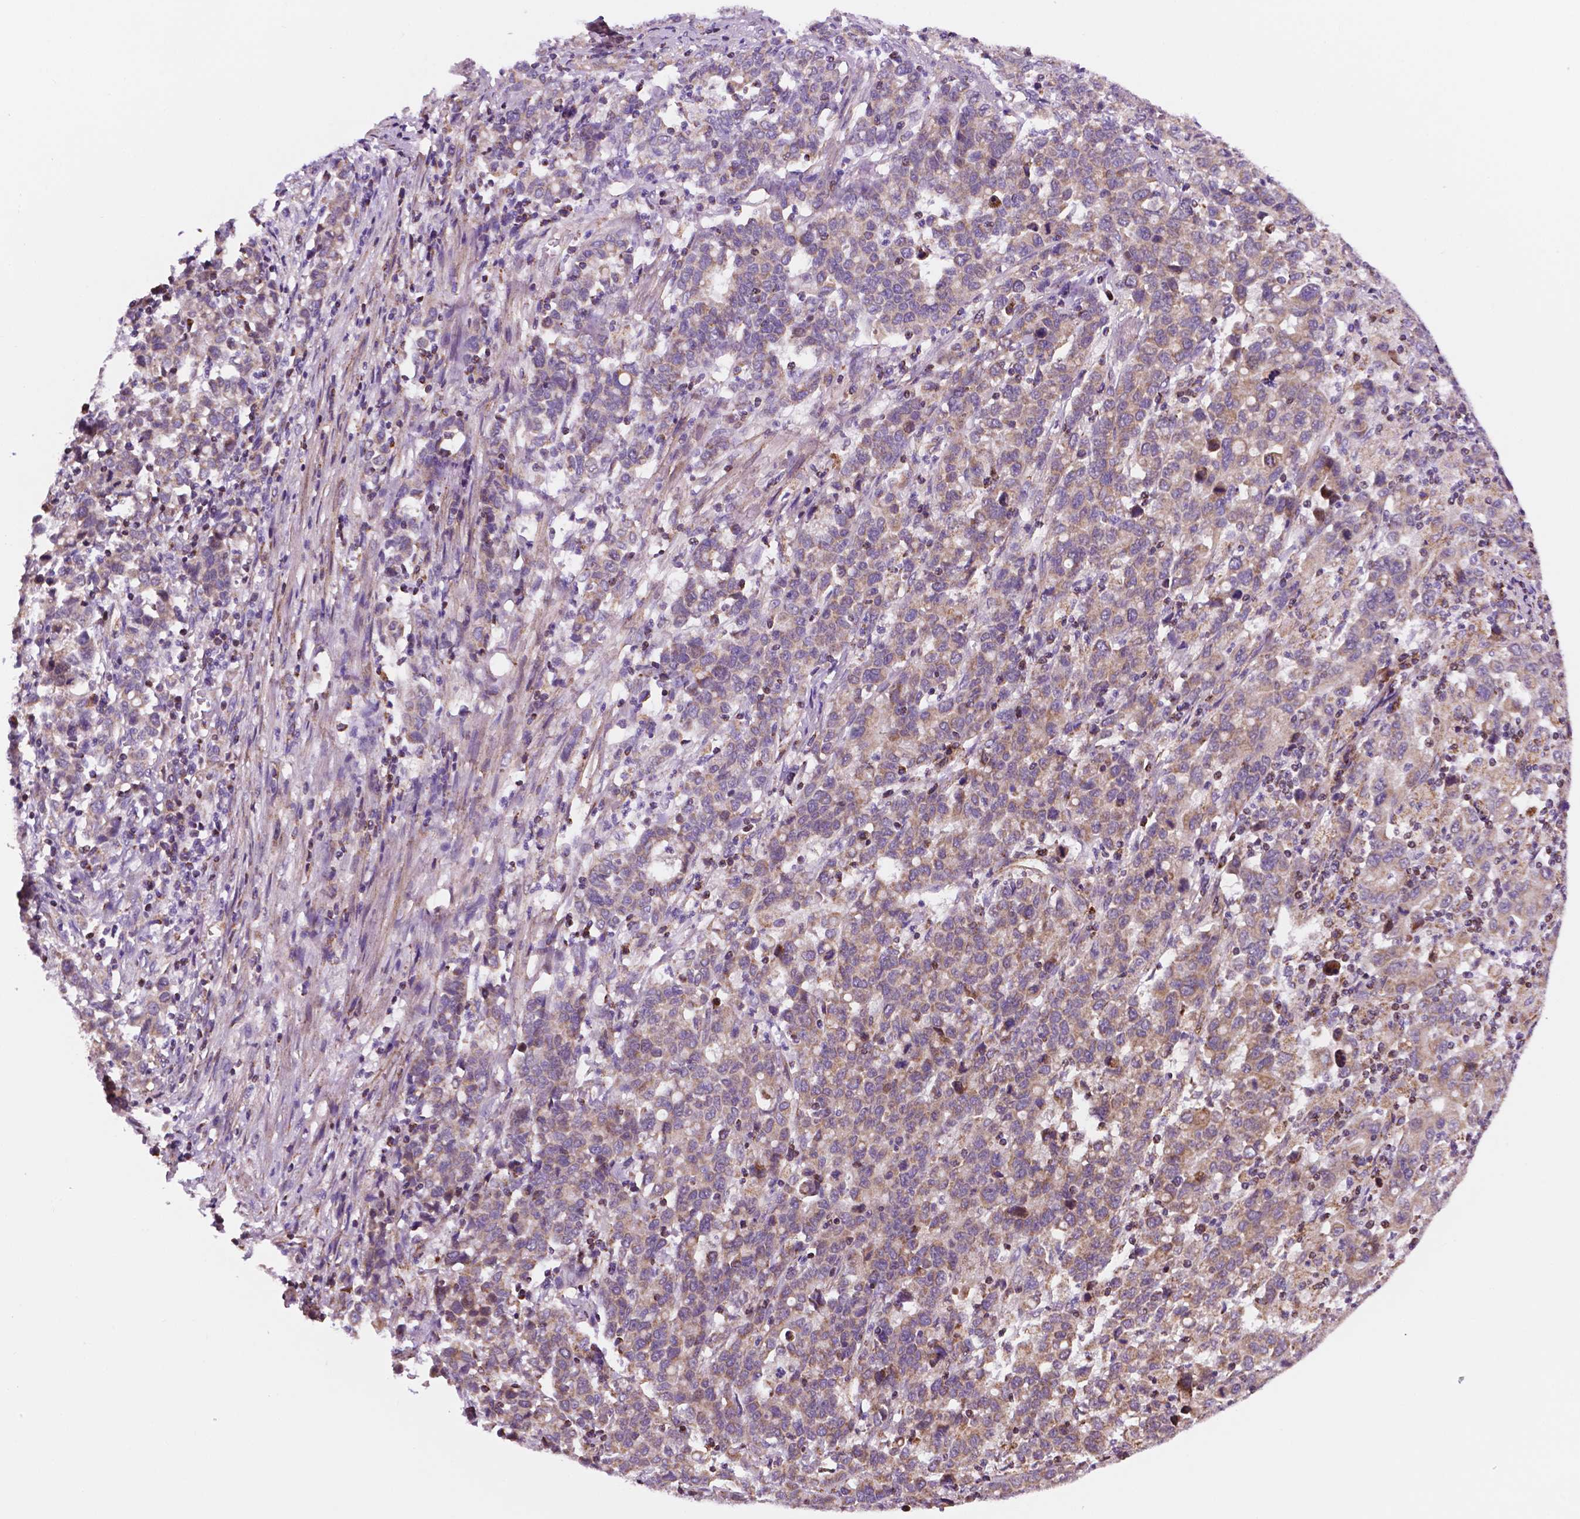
{"staining": {"intensity": "weak", "quantity": ">75%", "location": "cytoplasmic/membranous"}, "tissue": "stomach cancer", "cell_type": "Tumor cells", "image_type": "cancer", "snomed": [{"axis": "morphology", "description": "Adenocarcinoma, NOS"}, {"axis": "topography", "description": "Stomach, upper"}], "caption": "The image displays staining of stomach adenocarcinoma, revealing weak cytoplasmic/membranous protein expression (brown color) within tumor cells.", "gene": "GEMIN4", "patient": {"sex": "male", "age": 69}}